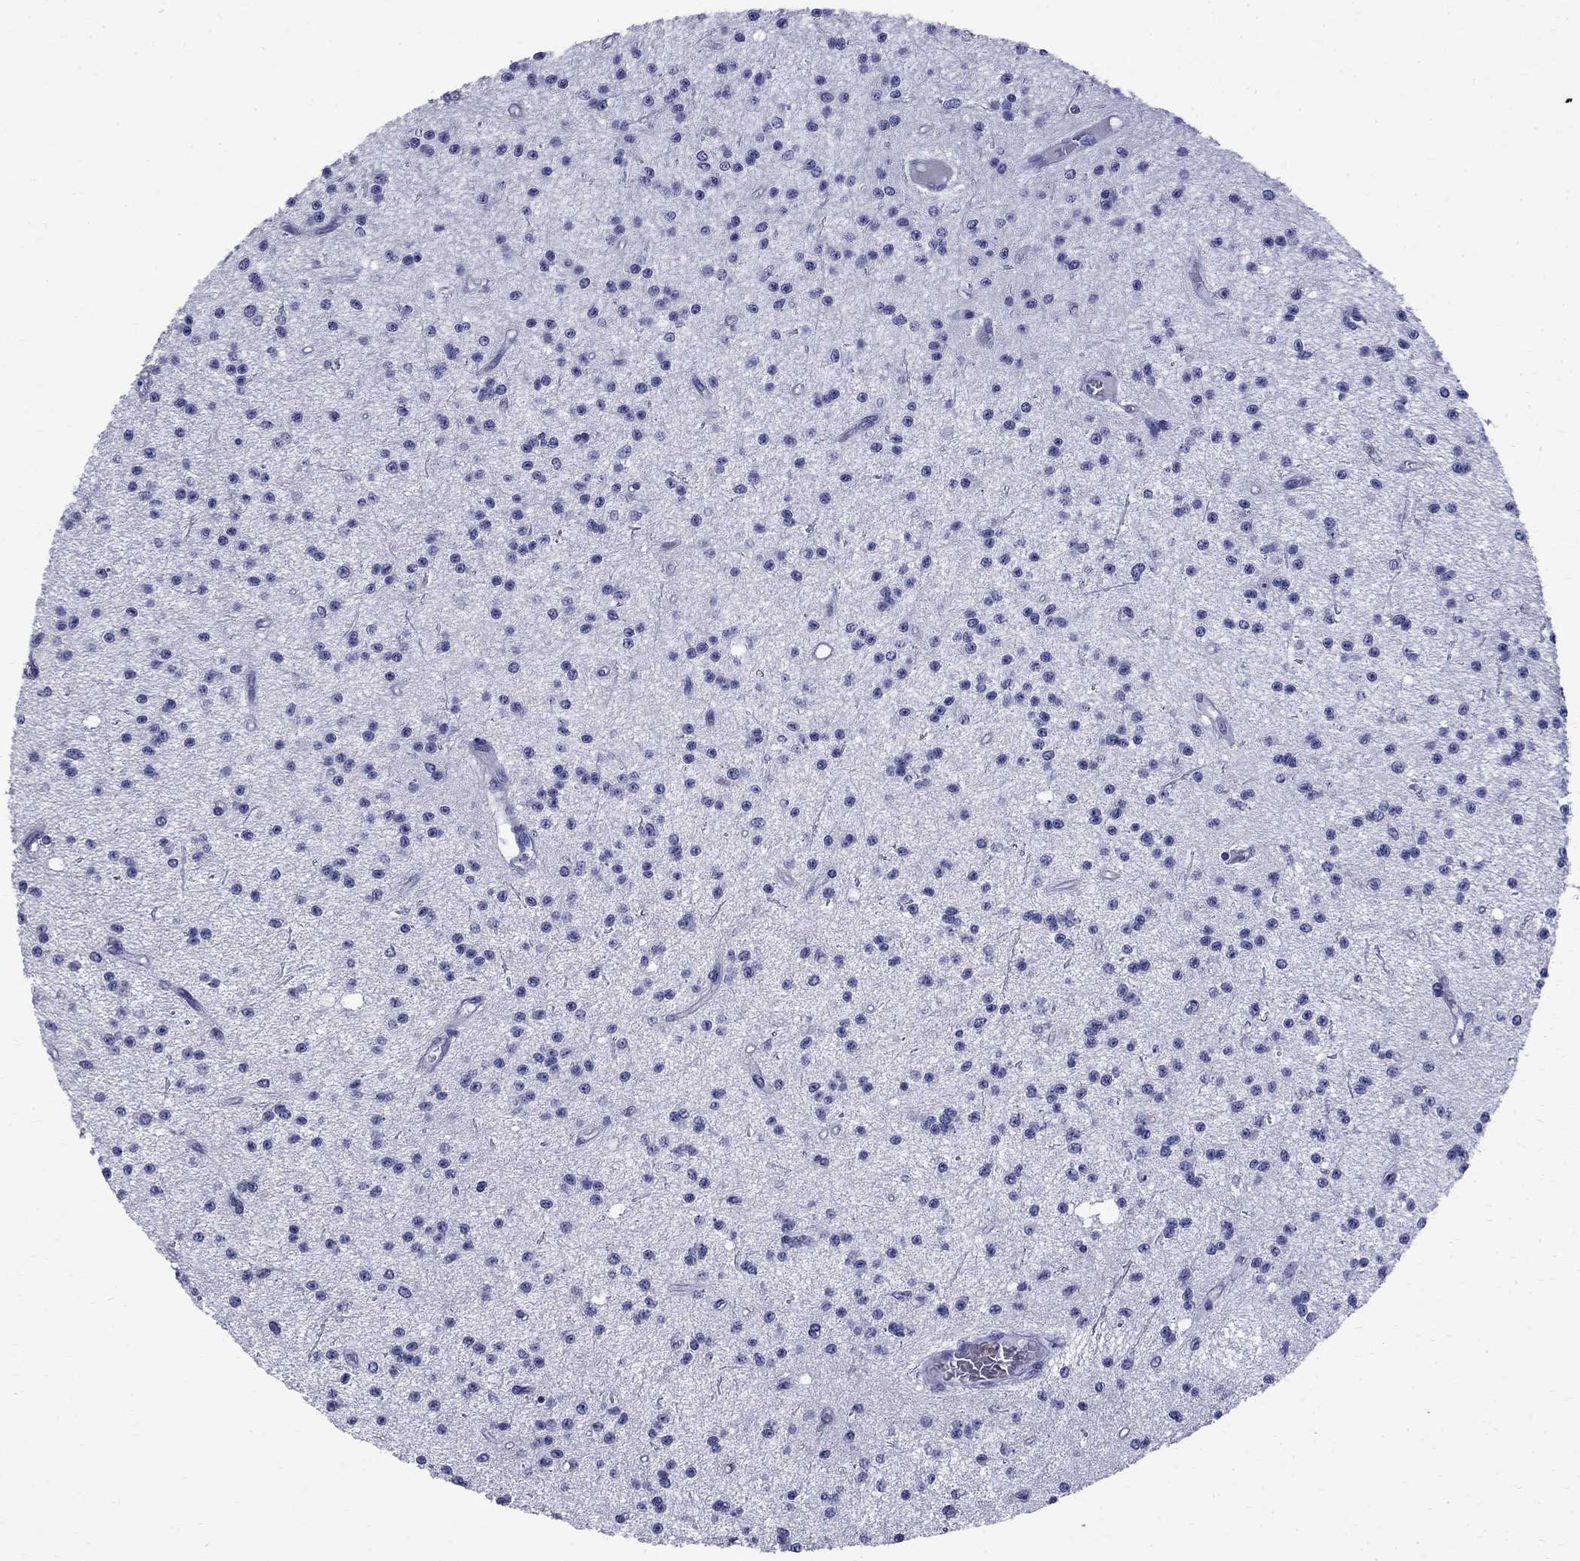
{"staining": {"intensity": "negative", "quantity": "none", "location": "none"}, "tissue": "glioma", "cell_type": "Tumor cells", "image_type": "cancer", "snomed": [{"axis": "morphology", "description": "Glioma, malignant, Low grade"}, {"axis": "topography", "description": "Brain"}], "caption": "Immunohistochemistry micrograph of human malignant glioma (low-grade) stained for a protein (brown), which shows no expression in tumor cells.", "gene": "SERPINB2", "patient": {"sex": "male", "age": 27}}